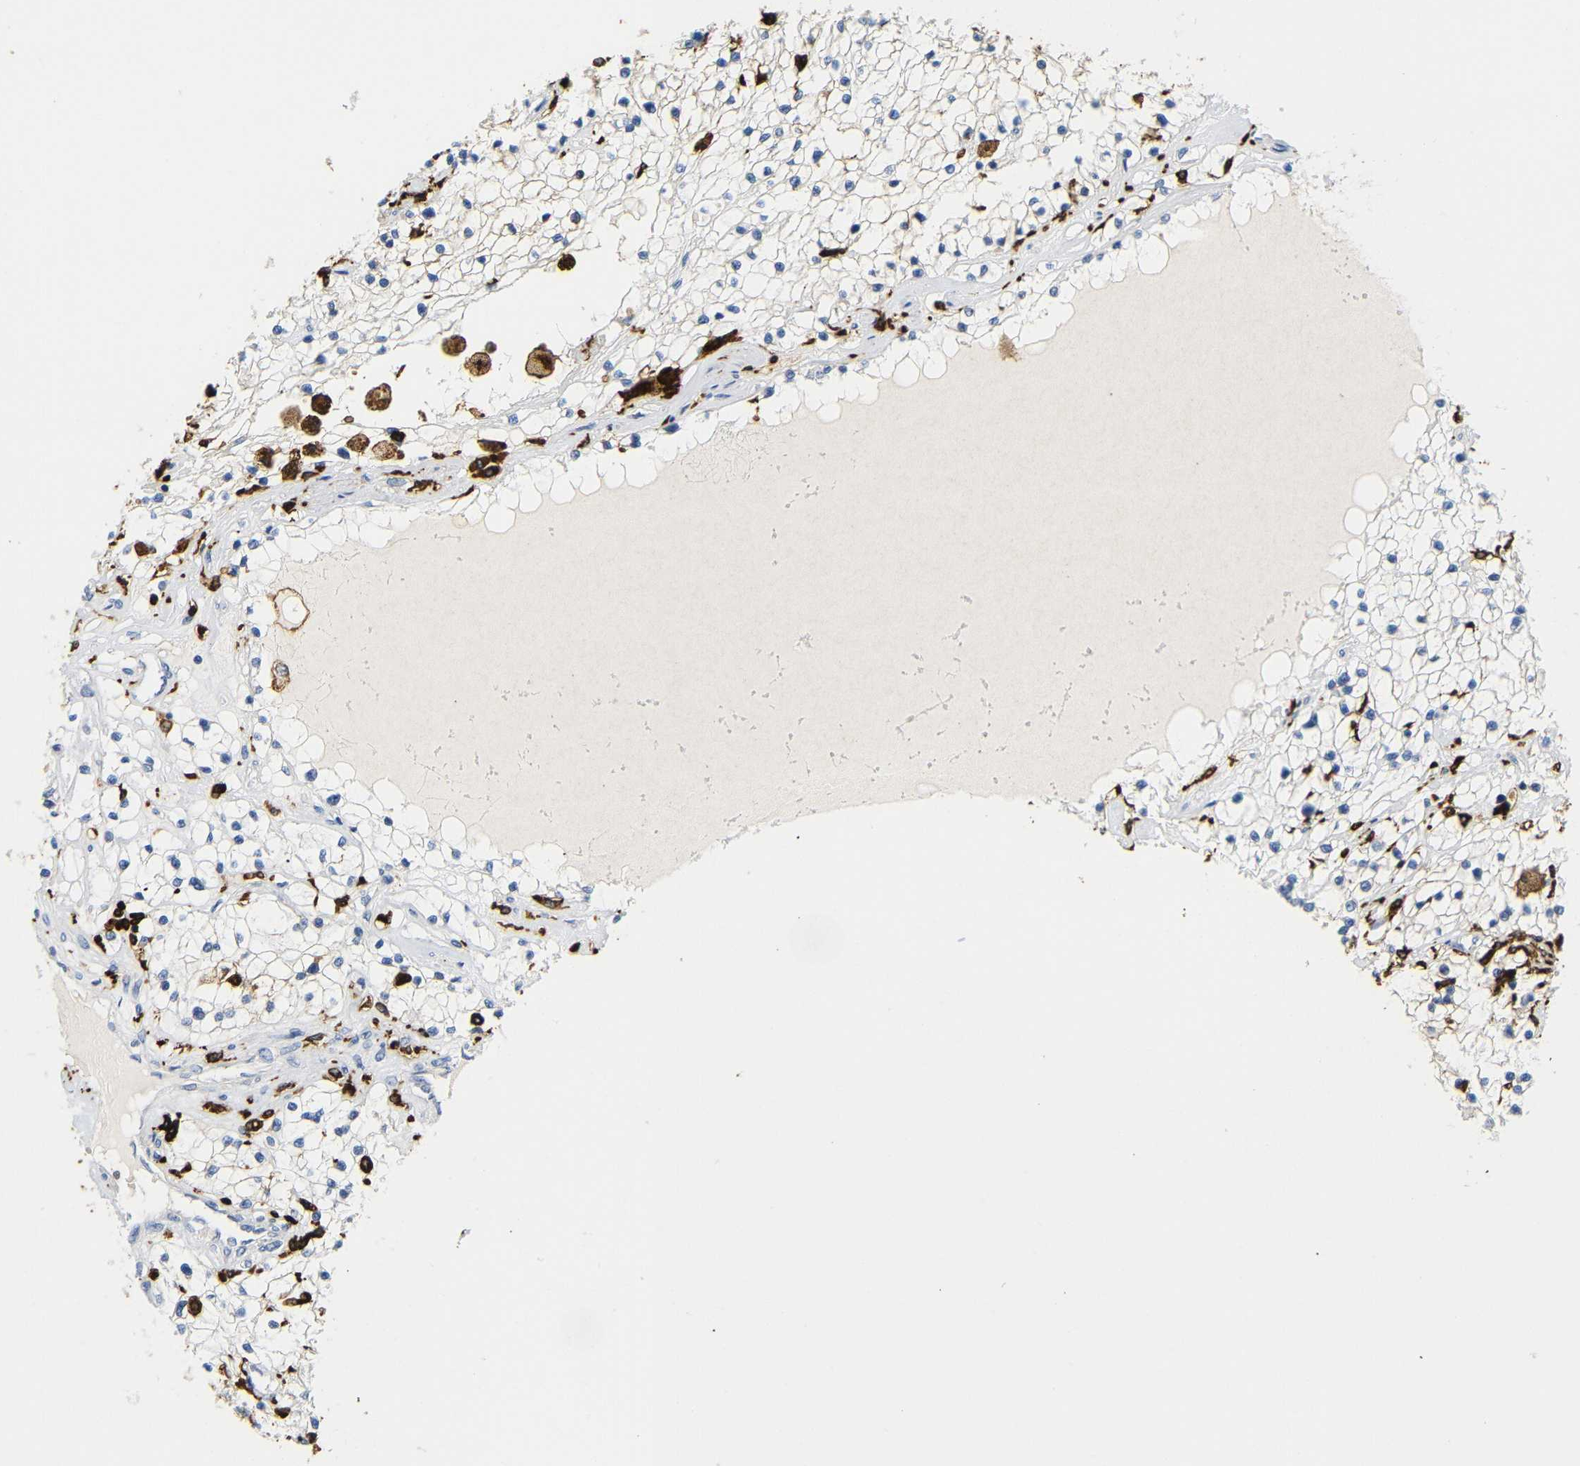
{"staining": {"intensity": "negative", "quantity": "none", "location": "none"}, "tissue": "renal cancer", "cell_type": "Tumor cells", "image_type": "cancer", "snomed": [{"axis": "morphology", "description": "Adenocarcinoma, NOS"}, {"axis": "topography", "description": "Kidney"}], "caption": "Immunohistochemistry (IHC) histopathology image of neoplastic tissue: renal cancer stained with DAB displays no significant protein staining in tumor cells.", "gene": "HLA-DQB1", "patient": {"sex": "male", "age": 68}}